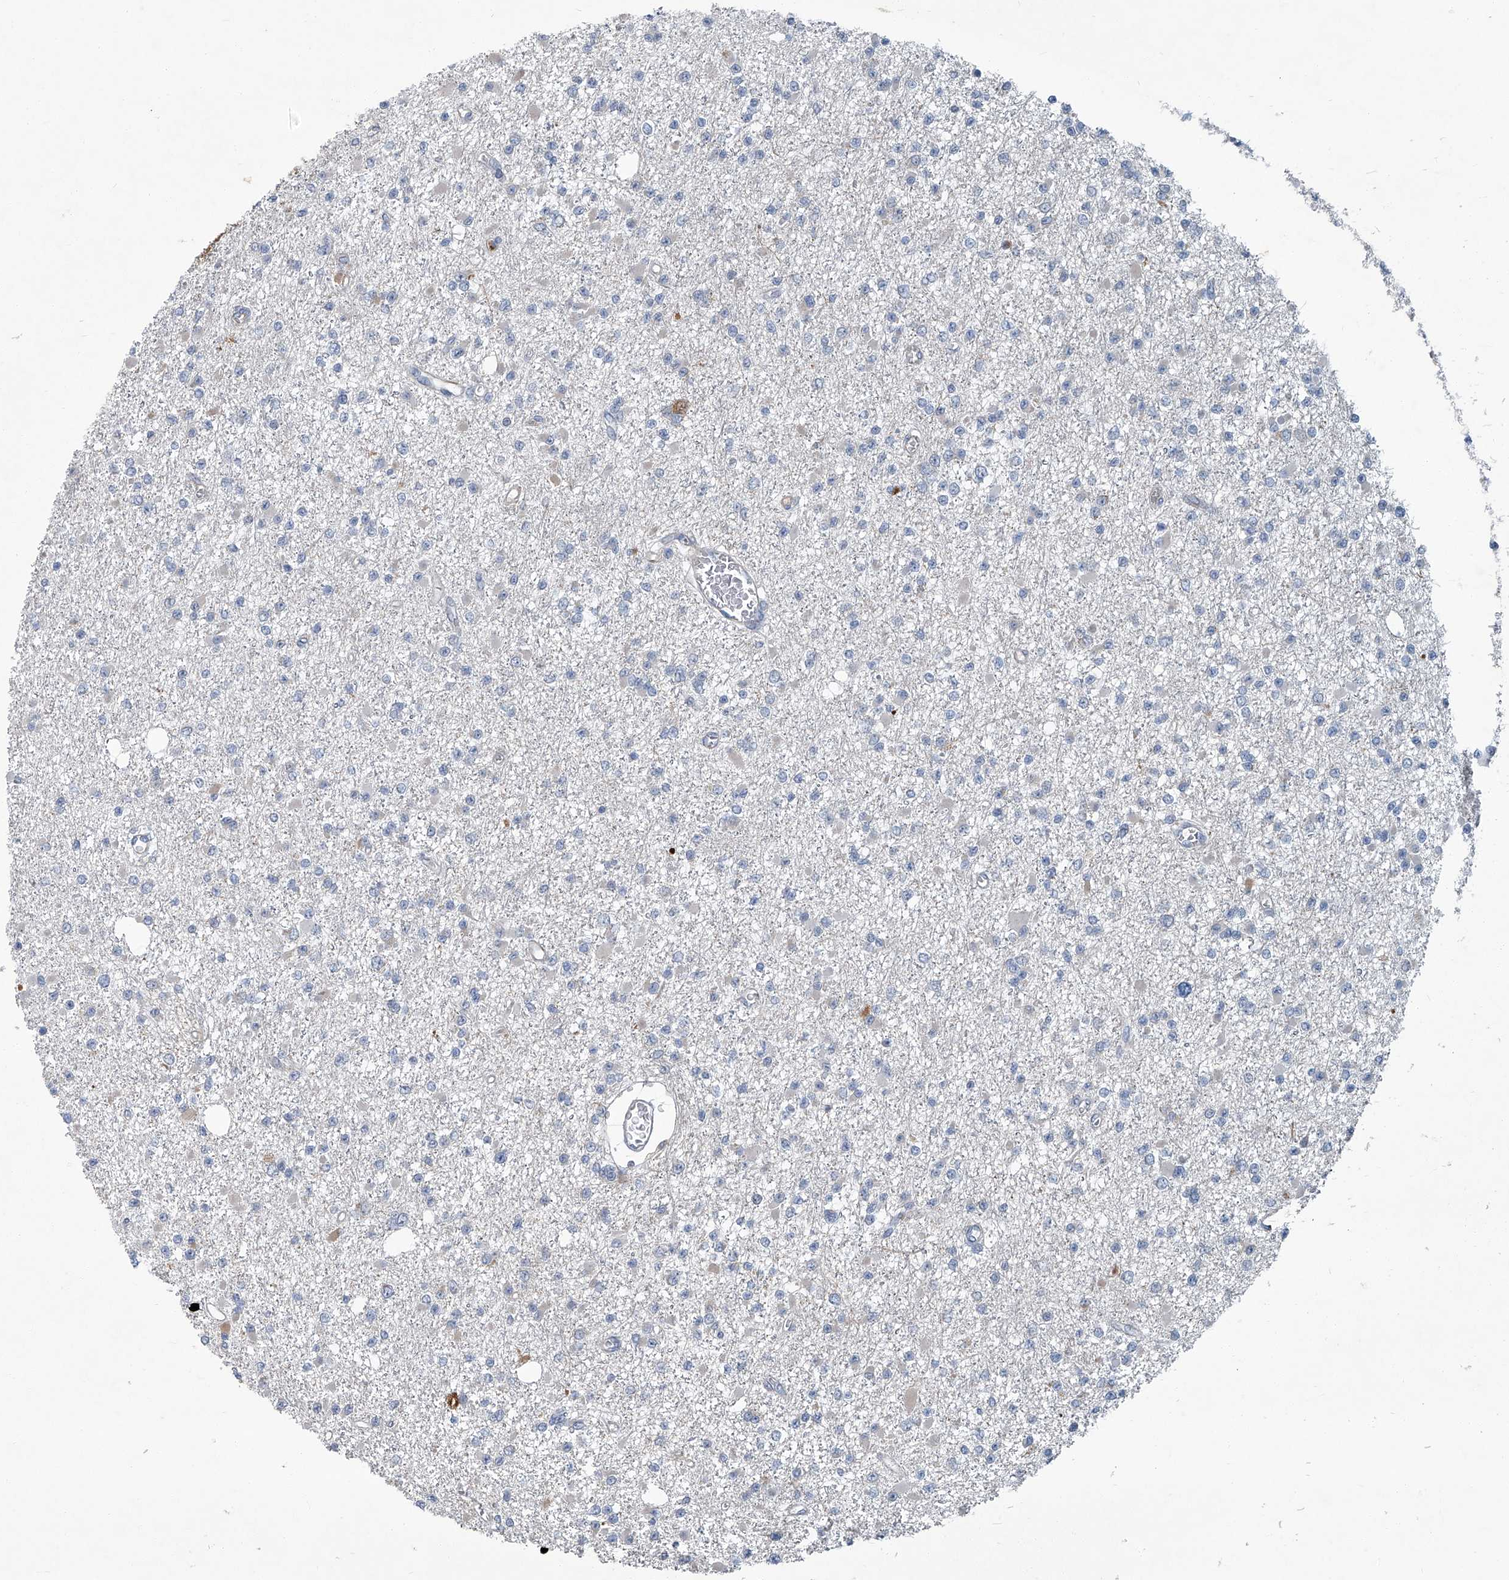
{"staining": {"intensity": "negative", "quantity": "none", "location": "none"}, "tissue": "glioma", "cell_type": "Tumor cells", "image_type": "cancer", "snomed": [{"axis": "morphology", "description": "Glioma, malignant, Low grade"}, {"axis": "topography", "description": "Brain"}], "caption": "High magnification brightfield microscopy of glioma stained with DAB (3,3'-diaminobenzidine) (brown) and counterstained with hematoxylin (blue): tumor cells show no significant expression. (Brightfield microscopy of DAB (3,3'-diaminobenzidine) immunohistochemistry at high magnification).", "gene": "AKNAD1", "patient": {"sex": "female", "age": 22}}